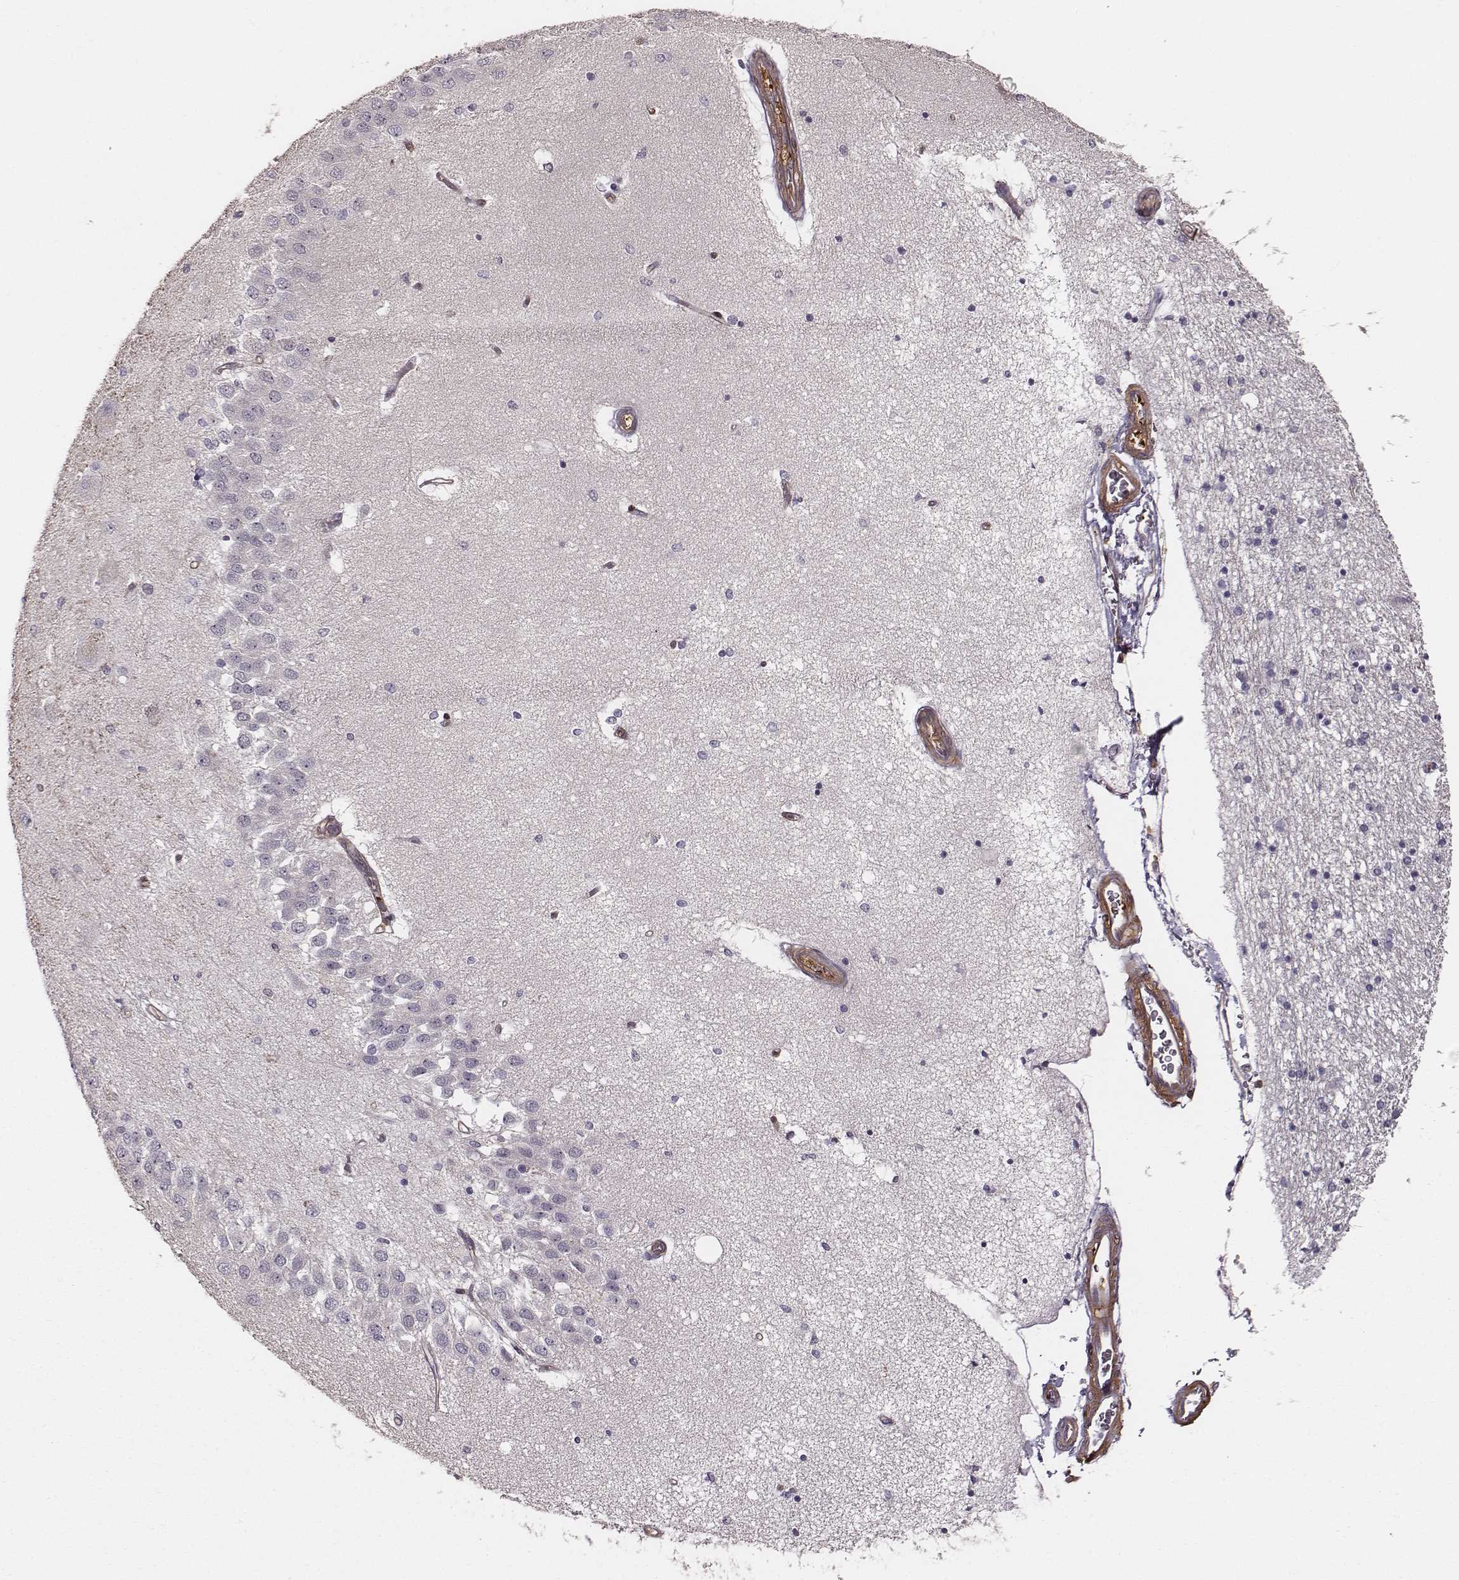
{"staining": {"intensity": "negative", "quantity": "none", "location": "none"}, "tissue": "hippocampus", "cell_type": "Glial cells", "image_type": "normal", "snomed": [{"axis": "morphology", "description": "Normal tissue, NOS"}, {"axis": "topography", "description": "Hippocampus"}], "caption": "This is an immunohistochemistry (IHC) image of benign hippocampus. There is no staining in glial cells.", "gene": "ZYX", "patient": {"sex": "female", "age": 54}}